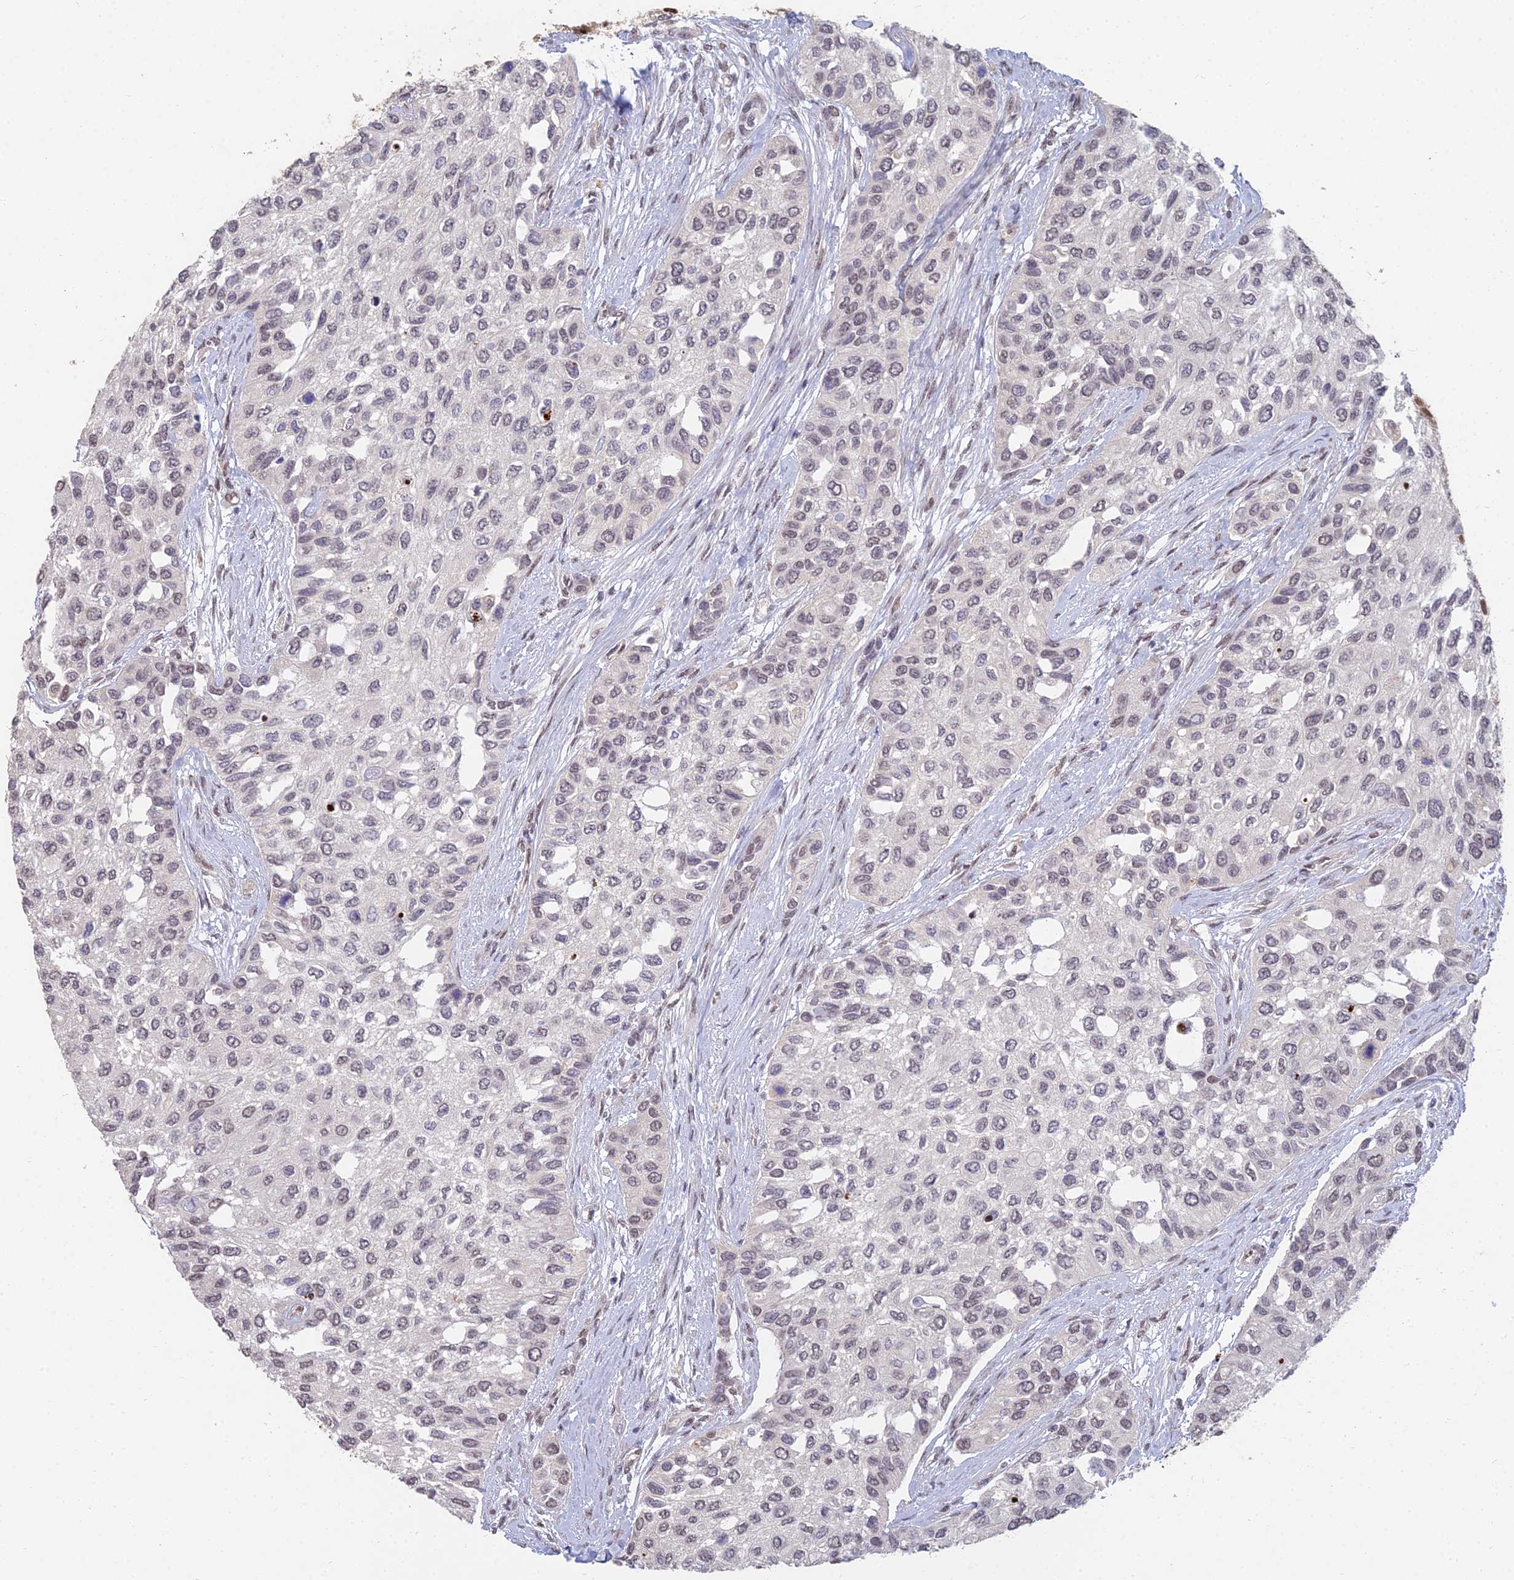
{"staining": {"intensity": "moderate", "quantity": "<25%", "location": "nuclear"}, "tissue": "urothelial cancer", "cell_type": "Tumor cells", "image_type": "cancer", "snomed": [{"axis": "morphology", "description": "Normal tissue, NOS"}, {"axis": "morphology", "description": "Urothelial carcinoma, High grade"}, {"axis": "topography", "description": "Vascular tissue"}, {"axis": "topography", "description": "Urinary bladder"}], "caption": "Immunohistochemical staining of human urothelial cancer shows low levels of moderate nuclear protein positivity in approximately <25% of tumor cells. The staining was performed using DAB to visualize the protein expression in brown, while the nuclei were stained in blue with hematoxylin (Magnification: 20x).", "gene": "ABHD17A", "patient": {"sex": "female", "age": 56}}